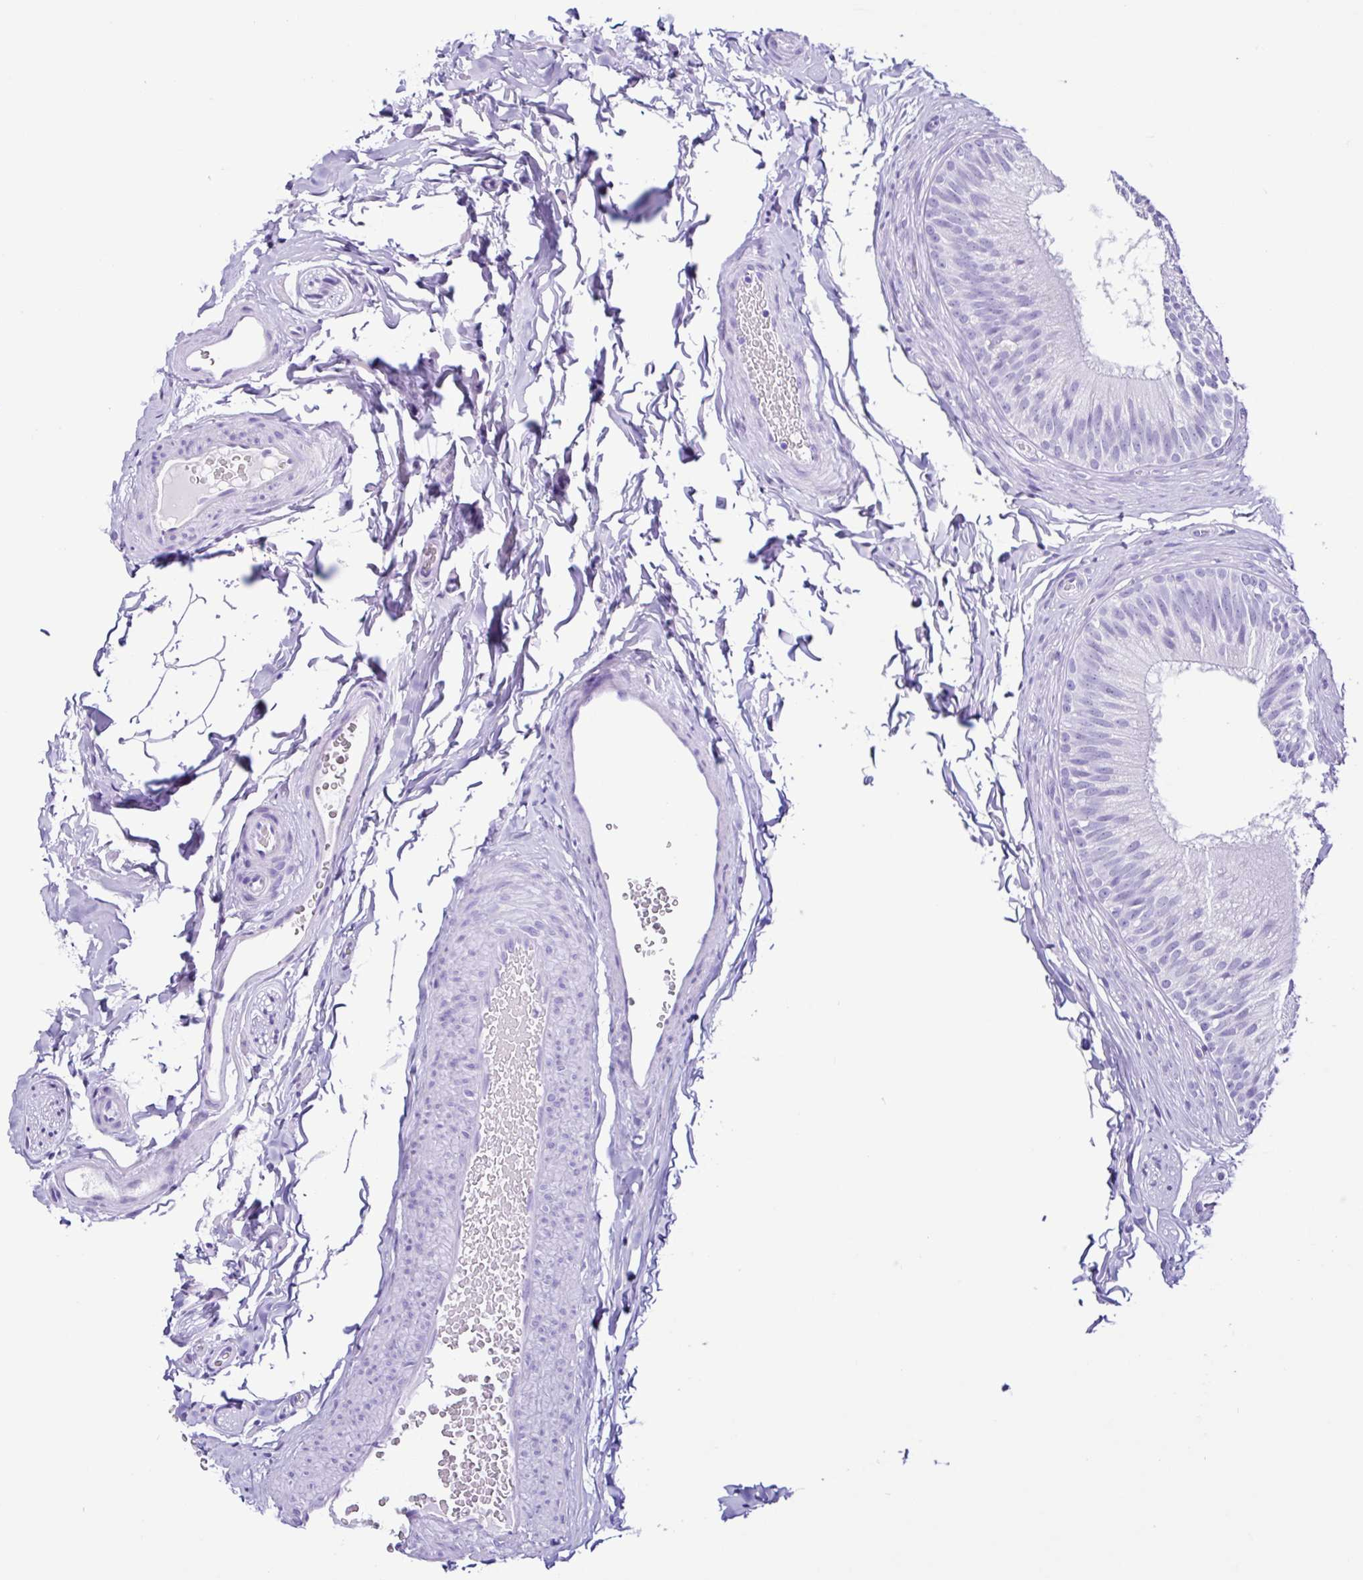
{"staining": {"intensity": "negative", "quantity": "none", "location": "none"}, "tissue": "epididymis", "cell_type": "Glandular cells", "image_type": "normal", "snomed": [{"axis": "morphology", "description": "Normal tissue, NOS"}, {"axis": "topography", "description": "Epididymis"}], "caption": "Human epididymis stained for a protein using immunohistochemistry reveals no positivity in glandular cells.", "gene": "PIGF", "patient": {"sex": "male", "age": 24}}